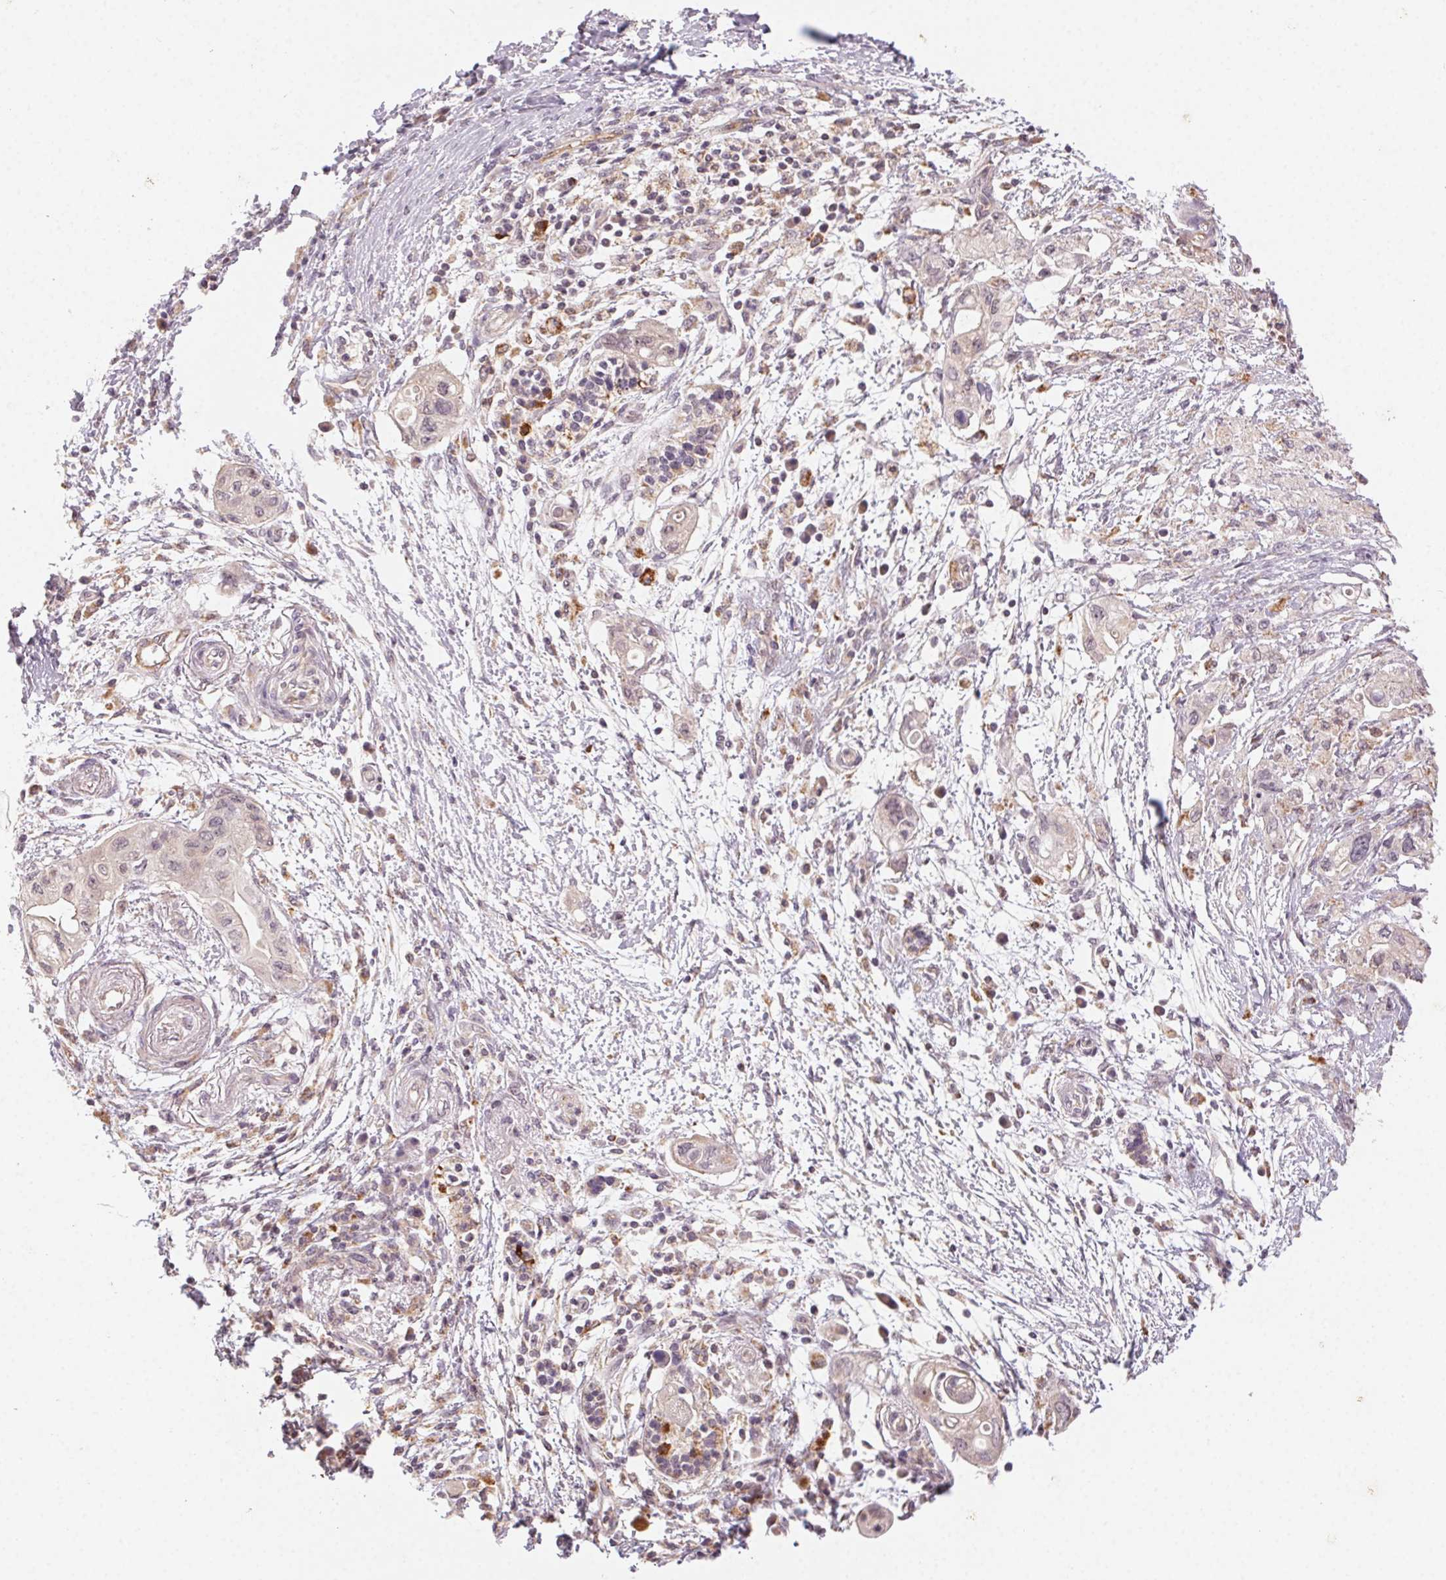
{"staining": {"intensity": "weak", "quantity": "25%-75%", "location": "cytoplasmic/membranous"}, "tissue": "pancreatic cancer", "cell_type": "Tumor cells", "image_type": "cancer", "snomed": [{"axis": "morphology", "description": "Adenocarcinoma, NOS"}, {"axis": "topography", "description": "Pancreas"}], "caption": "Brown immunohistochemical staining in human adenocarcinoma (pancreatic) shows weak cytoplasmic/membranous positivity in about 25%-75% of tumor cells.", "gene": "NCOA4", "patient": {"sex": "female", "age": 72}}